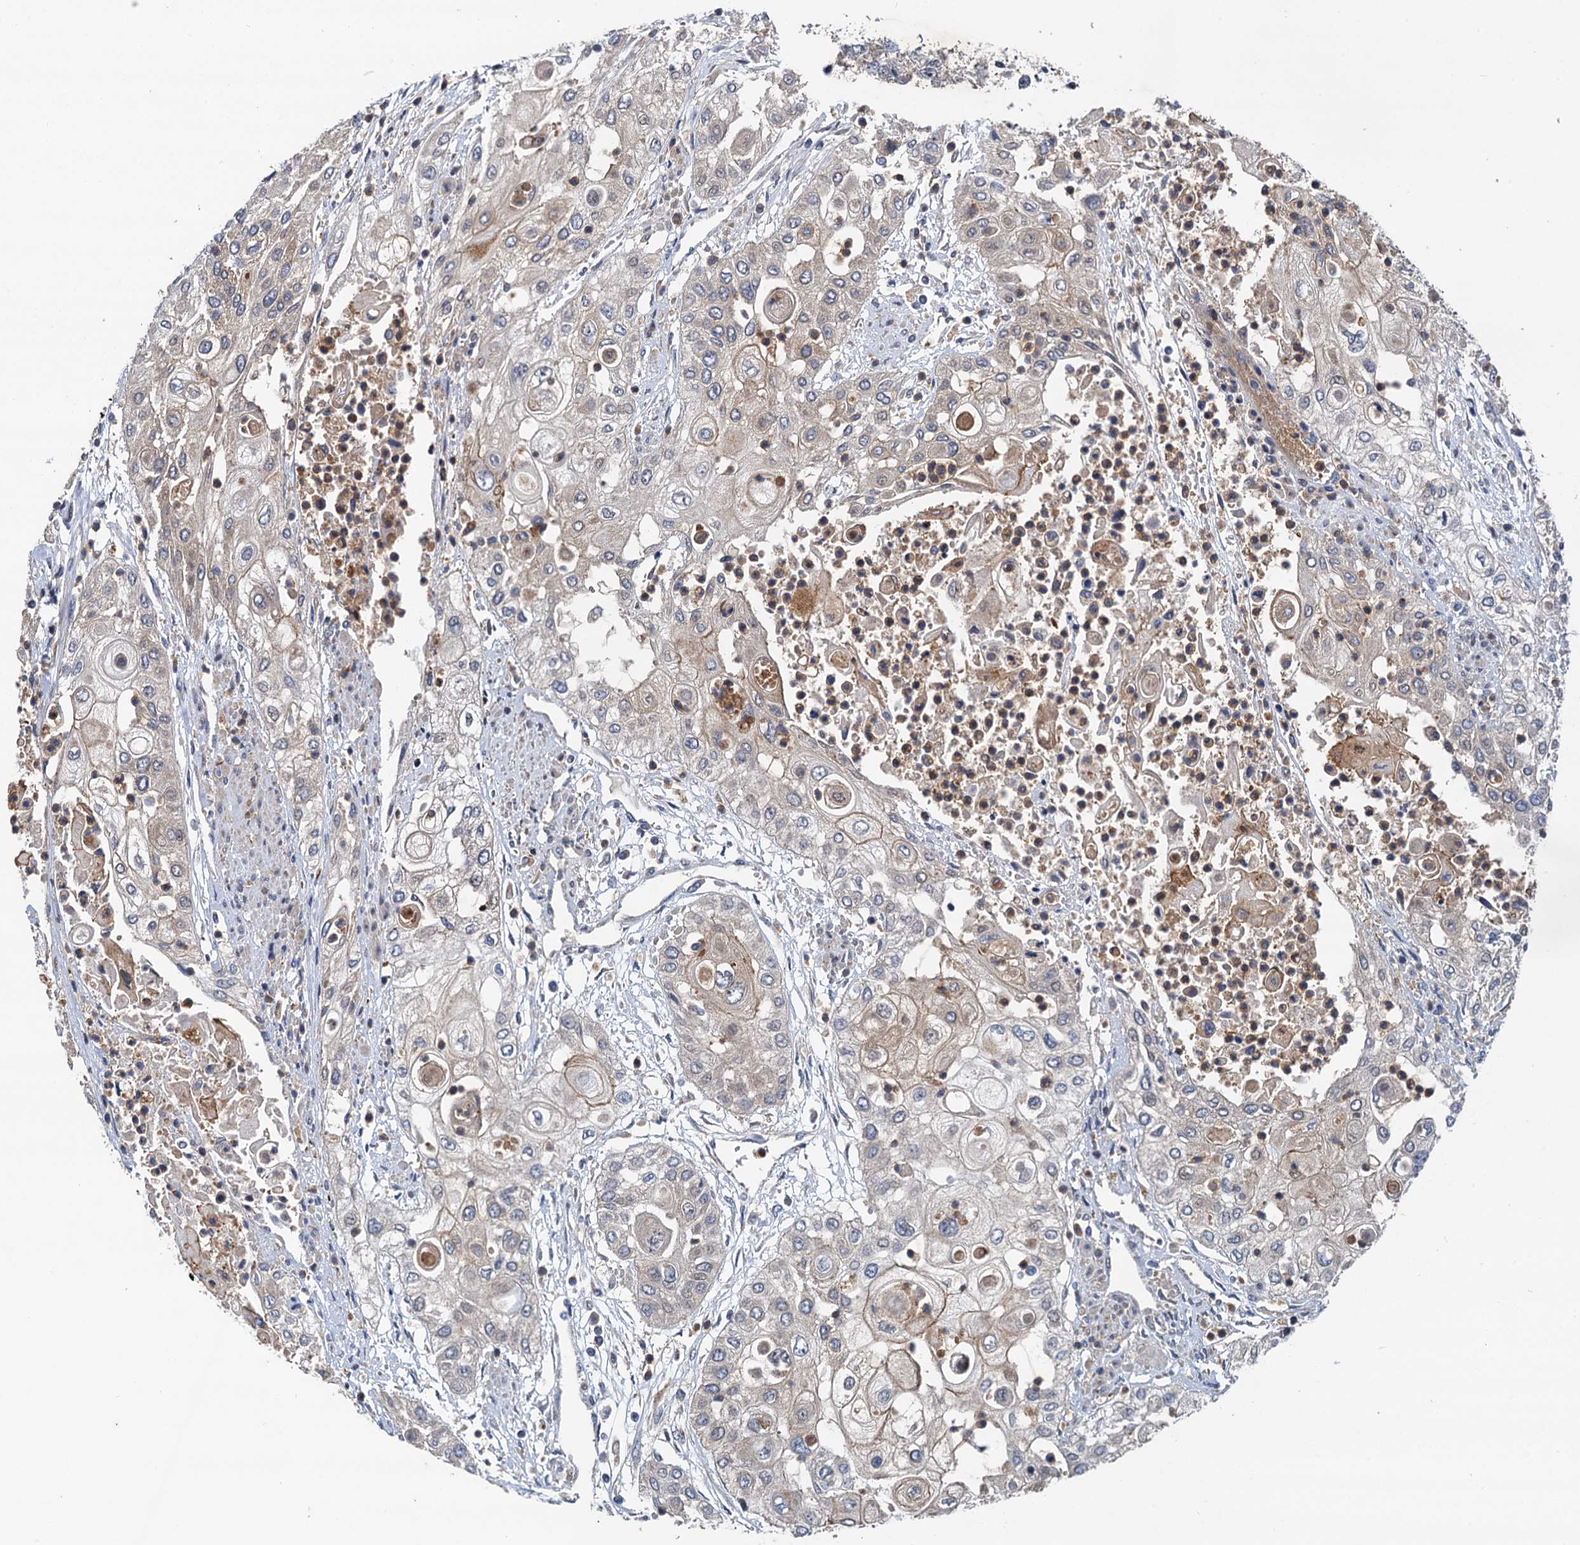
{"staining": {"intensity": "weak", "quantity": "25%-75%", "location": "cytoplasmic/membranous"}, "tissue": "urothelial cancer", "cell_type": "Tumor cells", "image_type": "cancer", "snomed": [{"axis": "morphology", "description": "Urothelial carcinoma, High grade"}, {"axis": "topography", "description": "Urinary bladder"}], "caption": "The histopathology image exhibits staining of high-grade urothelial carcinoma, revealing weak cytoplasmic/membranous protein positivity (brown color) within tumor cells.", "gene": "NLRP10", "patient": {"sex": "female", "age": 79}}